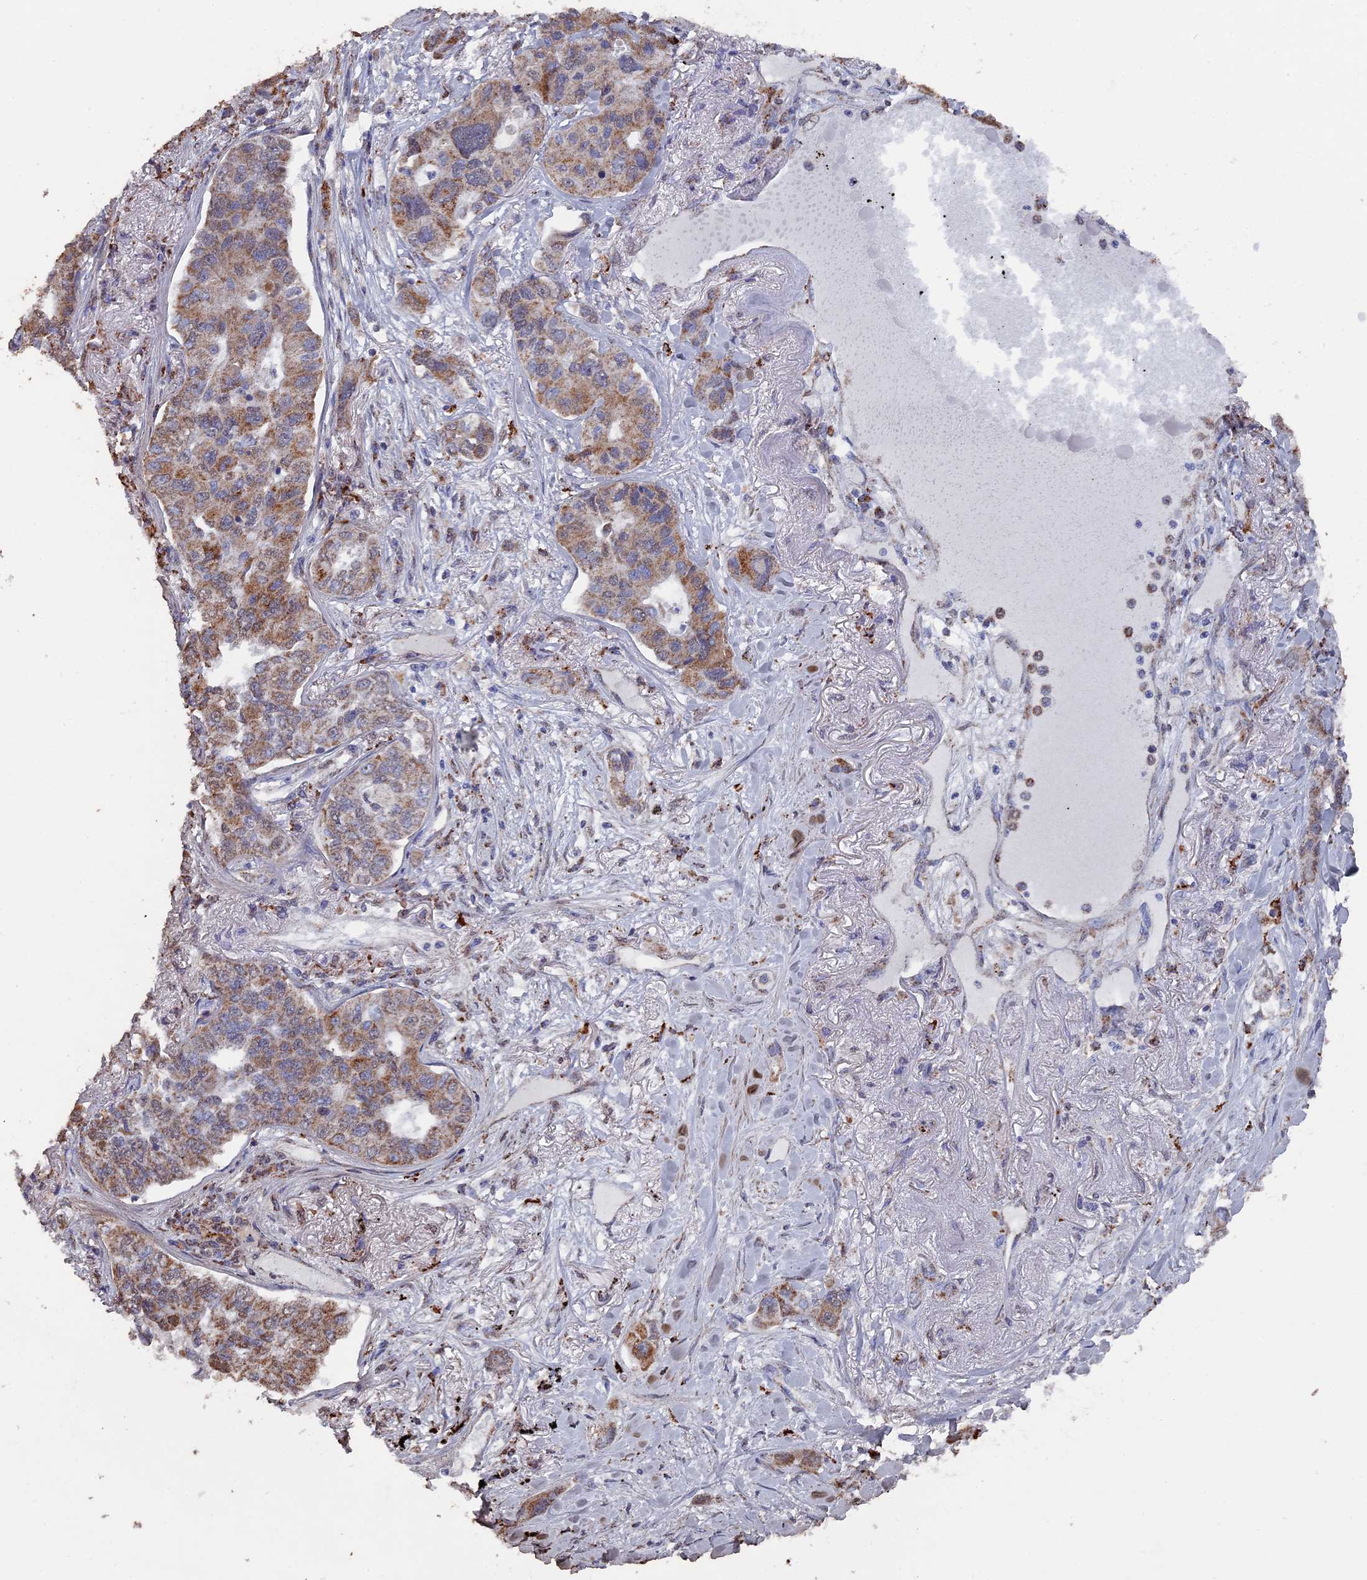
{"staining": {"intensity": "moderate", "quantity": "25%-75%", "location": "cytoplasmic/membranous"}, "tissue": "lung cancer", "cell_type": "Tumor cells", "image_type": "cancer", "snomed": [{"axis": "morphology", "description": "Adenocarcinoma, NOS"}, {"axis": "topography", "description": "Lung"}], "caption": "Immunohistochemistry (IHC) micrograph of adenocarcinoma (lung) stained for a protein (brown), which reveals medium levels of moderate cytoplasmic/membranous staining in about 25%-75% of tumor cells.", "gene": "SMG9", "patient": {"sex": "male", "age": 49}}